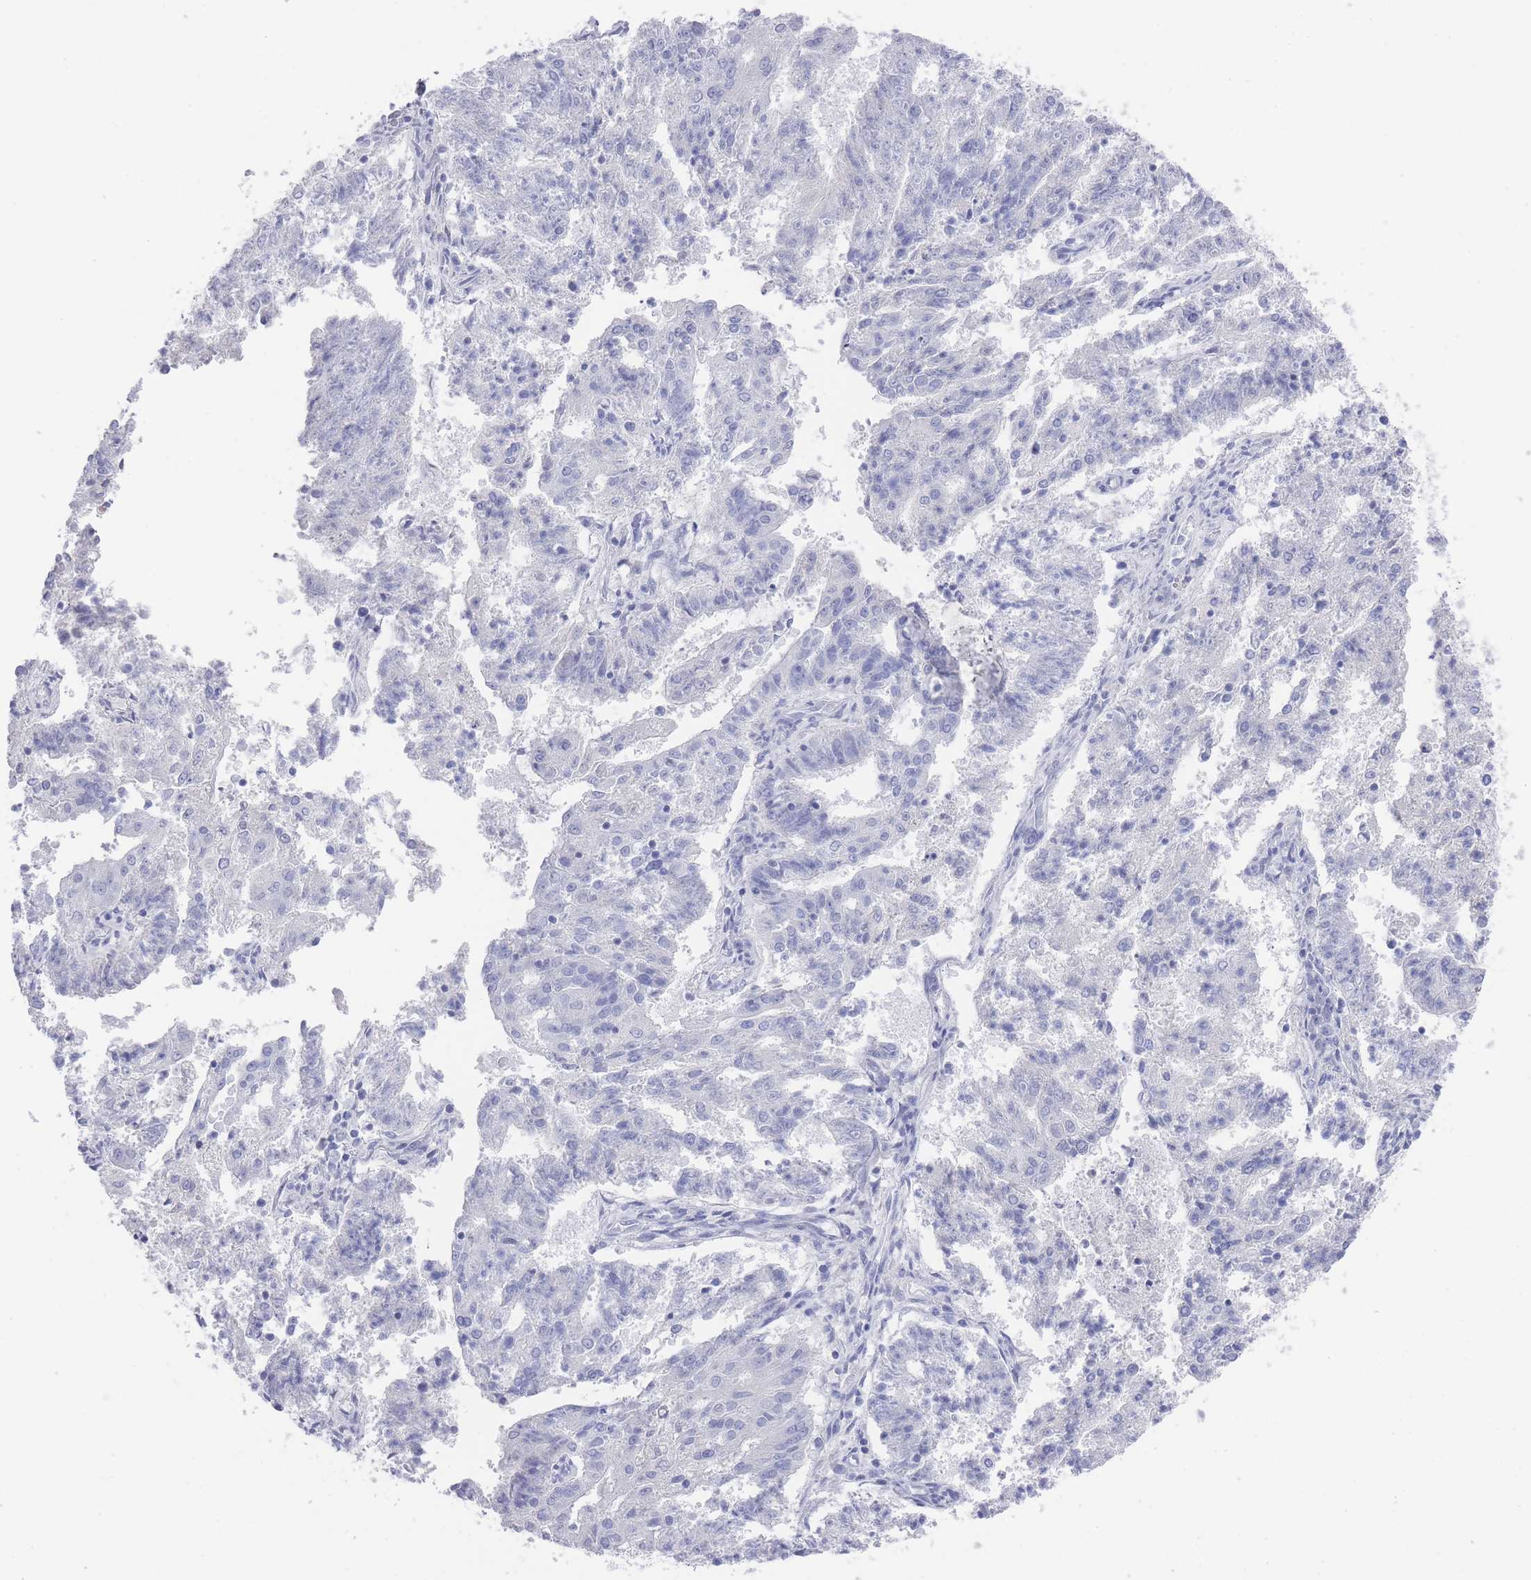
{"staining": {"intensity": "negative", "quantity": "none", "location": "none"}, "tissue": "endometrial cancer", "cell_type": "Tumor cells", "image_type": "cancer", "snomed": [{"axis": "morphology", "description": "Adenocarcinoma, NOS"}, {"axis": "topography", "description": "Endometrium"}], "caption": "This is an immunohistochemistry micrograph of endometrial cancer (adenocarcinoma). There is no positivity in tumor cells.", "gene": "RAB2B", "patient": {"sex": "female", "age": 82}}